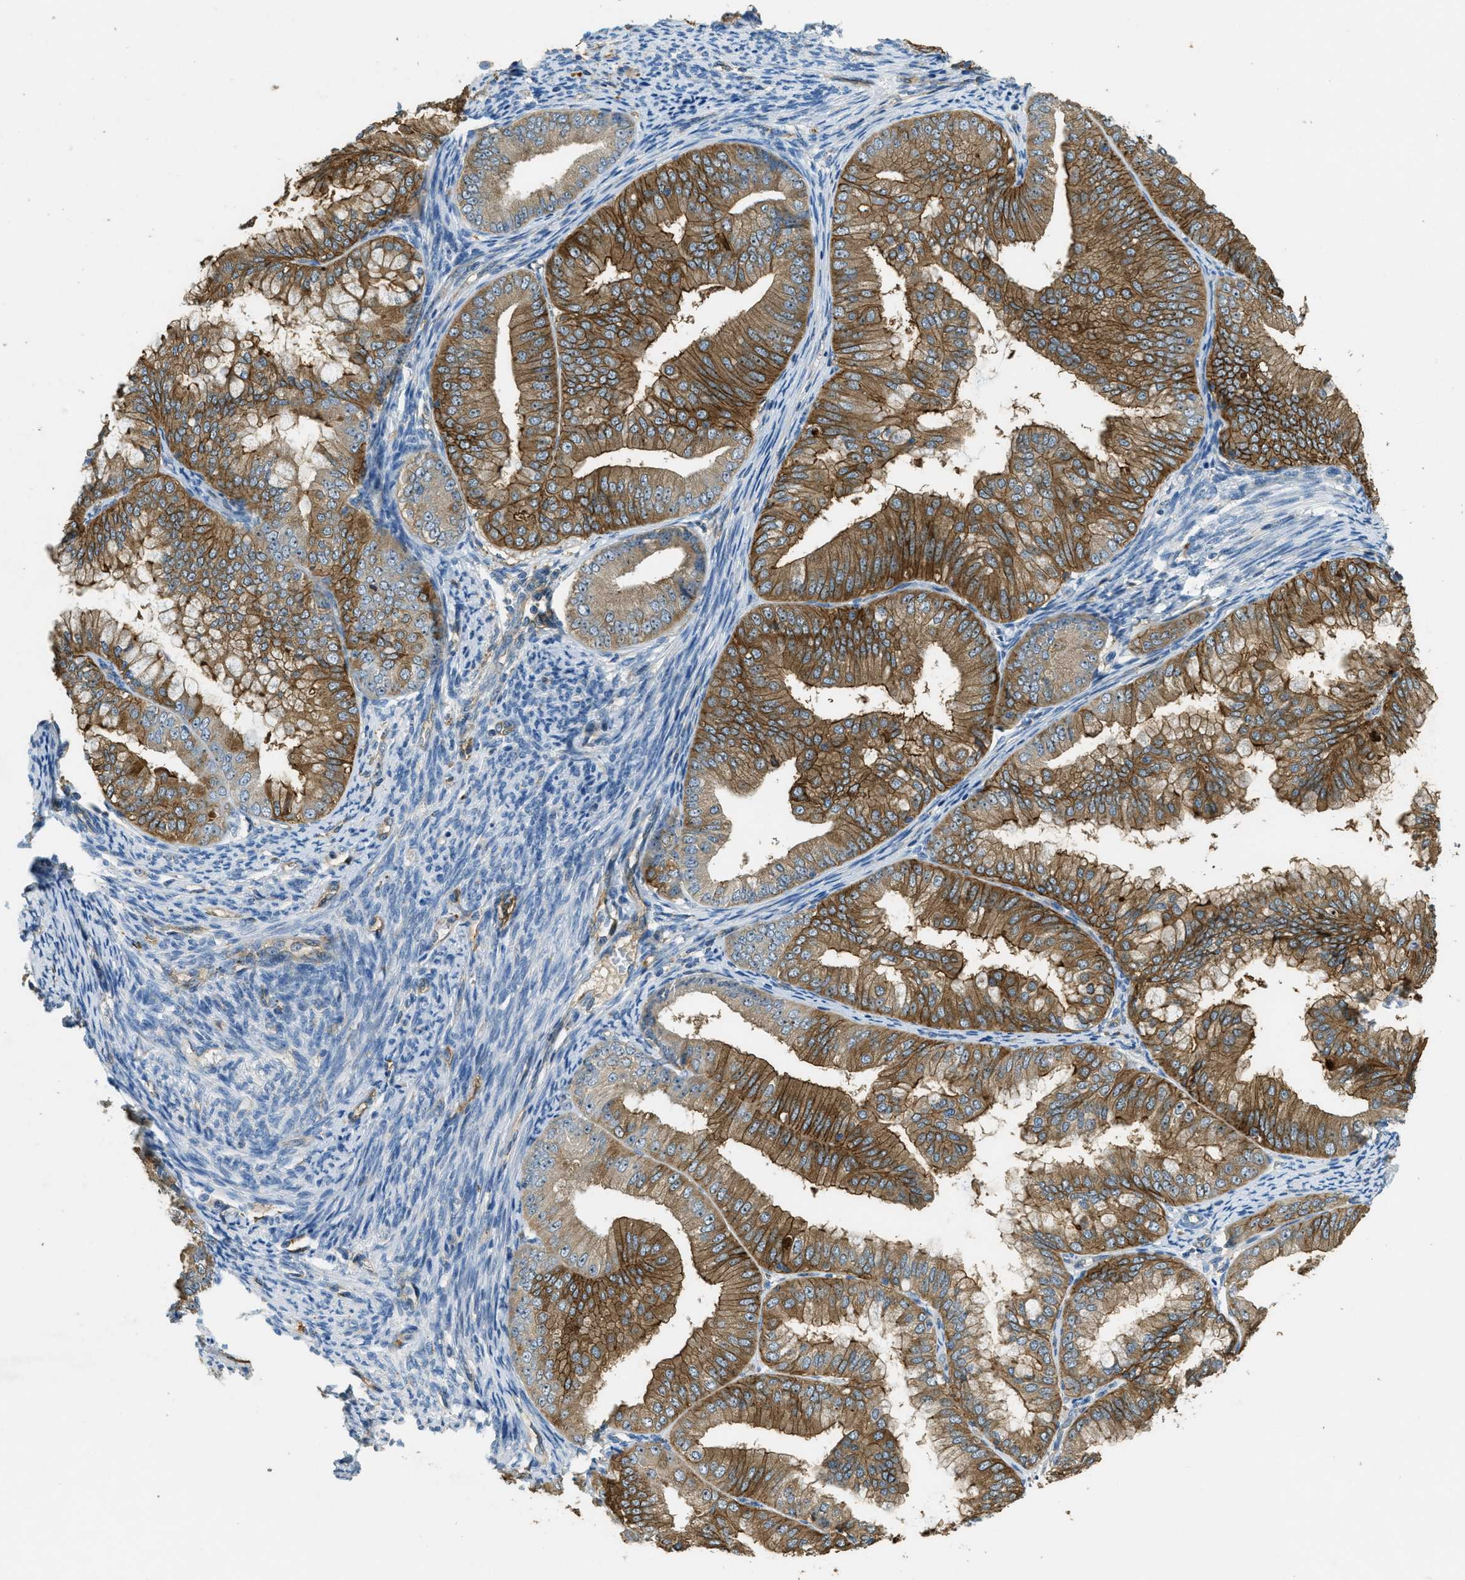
{"staining": {"intensity": "moderate", "quantity": ">75%", "location": "cytoplasmic/membranous"}, "tissue": "endometrial cancer", "cell_type": "Tumor cells", "image_type": "cancer", "snomed": [{"axis": "morphology", "description": "Adenocarcinoma, NOS"}, {"axis": "topography", "description": "Endometrium"}], "caption": "A histopathology image of endometrial adenocarcinoma stained for a protein shows moderate cytoplasmic/membranous brown staining in tumor cells.", "gene": "OSMR", "patient": {"sex": "female", "age": 63}}